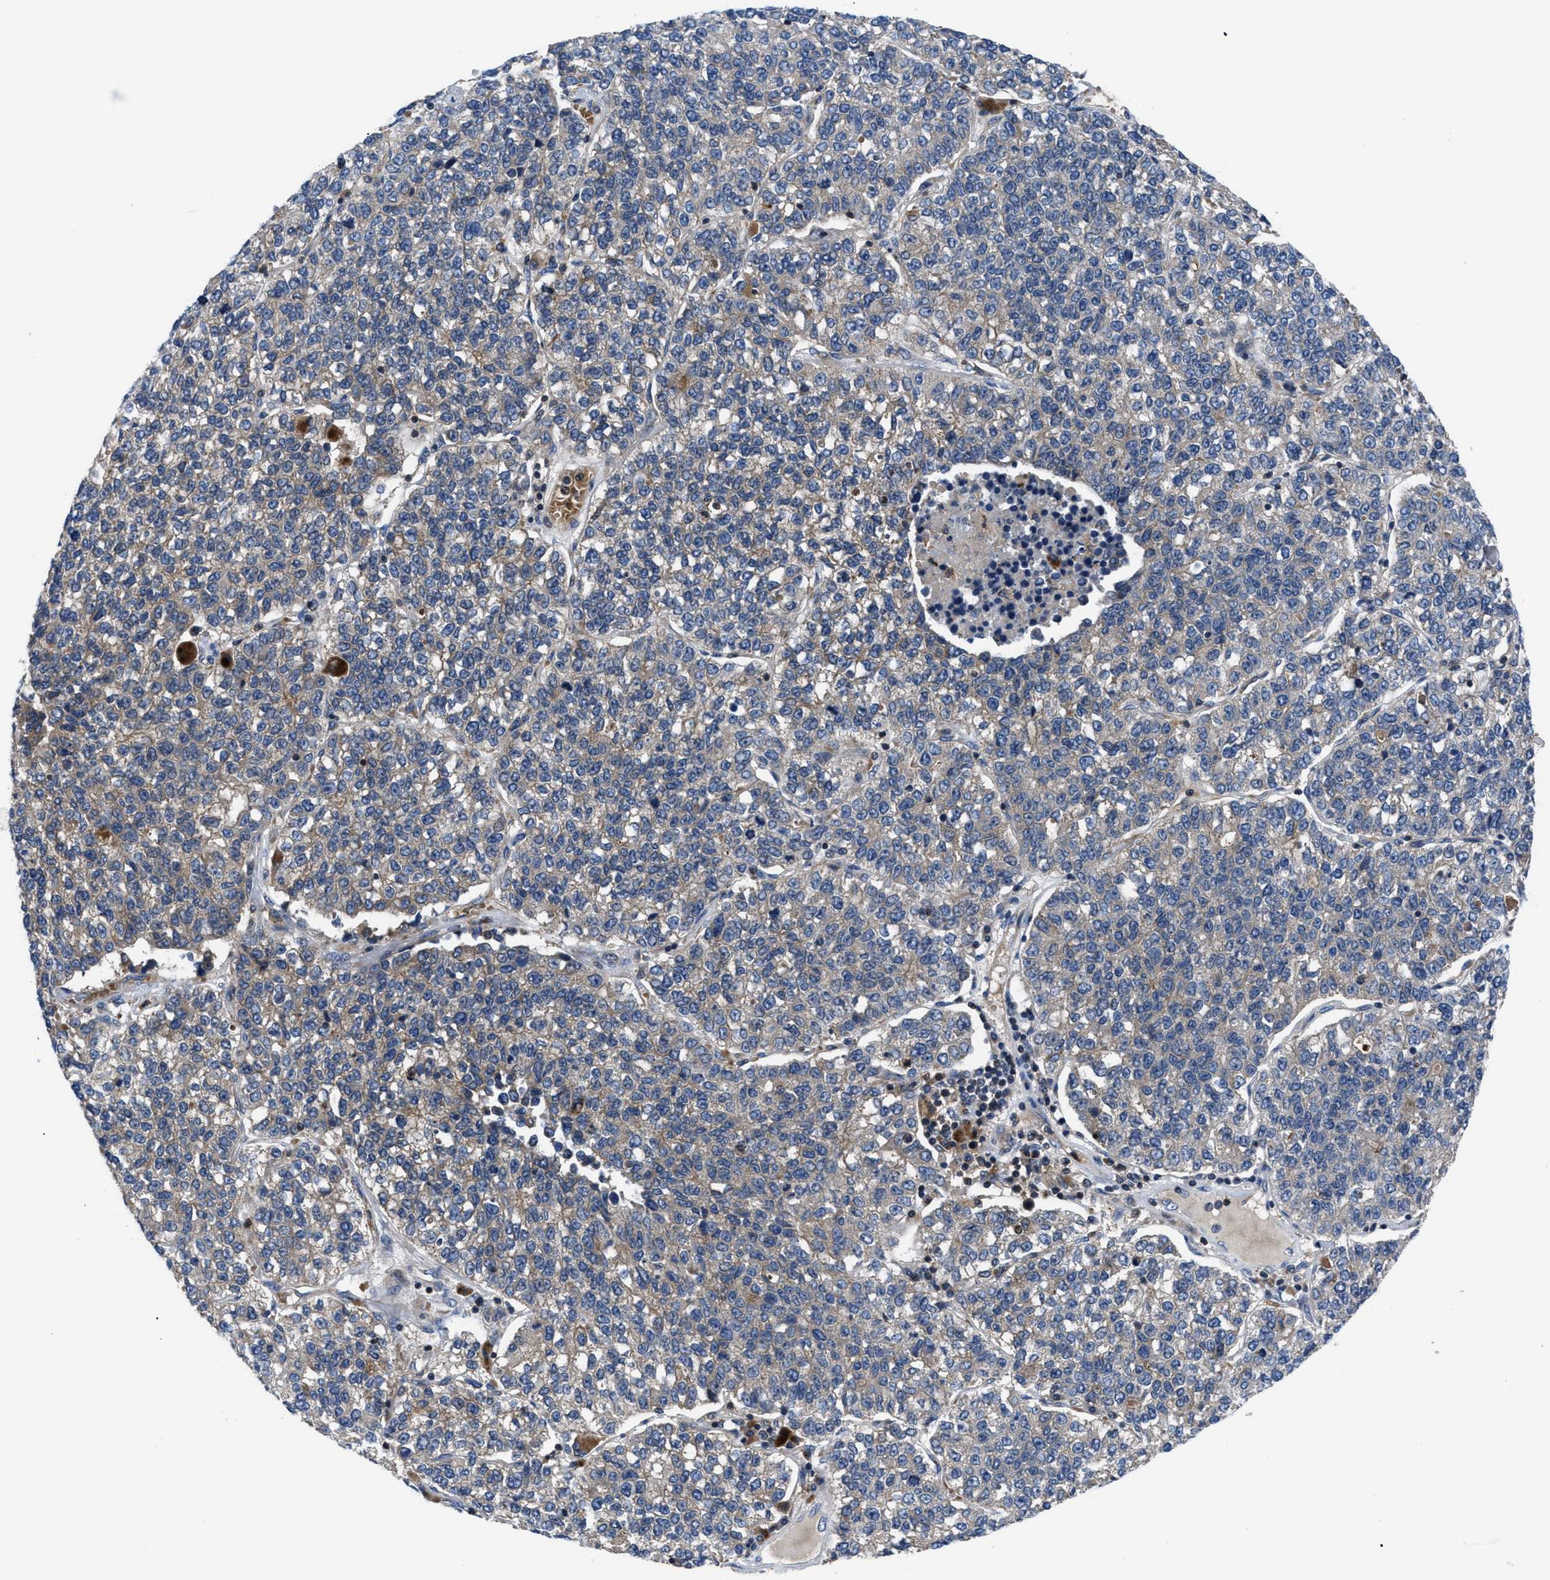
{"staining": {"intensity": "weak", "quantity": ">75%", "location": "cytoplasmic/membranous"}, "tissue": "lung cancer", "cell_type": "Tumor cells", "image_type": "cancer", "snomed": [{"axis": "morphology", "description": "Adenocarcinoma, NOS"}, {"axis": "topography", "description": "Lung"}], "caption": "The immunohistochemical stain highlights weak cytoplasmic/membranous staining in tumor cells of lung cancer (adenocarcinoma) tissue.", "gene": "YBEY", "patient": {"sex": "male", "age": 49}}